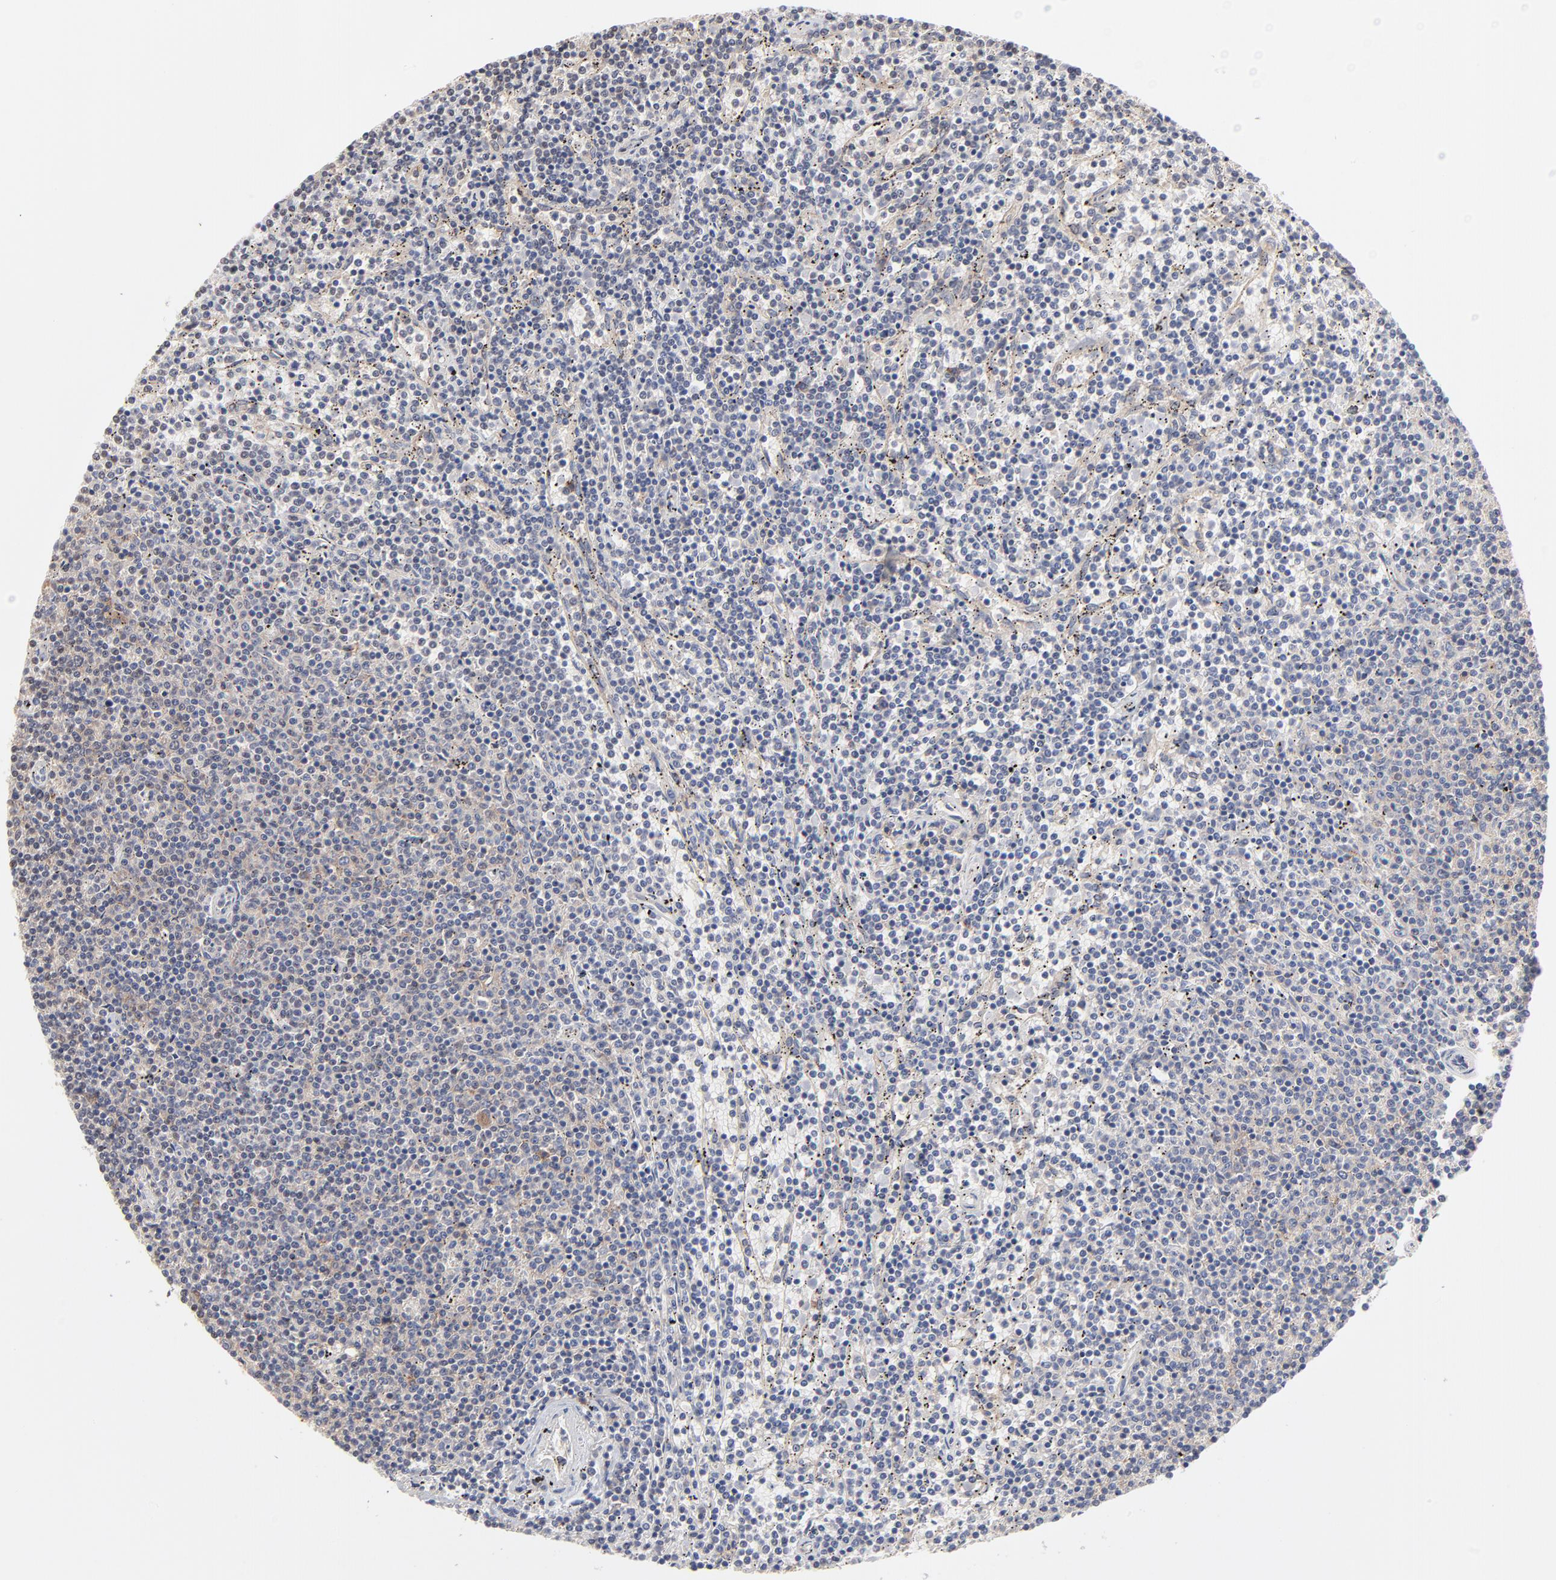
{"staining": {"intensity": "weak", "quantity": "<25%", "location": "cytoplasmic/membranous"}, "tissue": "lymphoma", "cell_type": "Tumor cells", "image_type": "cancer", "snomed": [{"axis": "morphology", "description": "Malignant lymphoma, non-Hodgkin's type, Low grade"}, {"axis": "topography", "description": "Spleen"}], "caption": "The micrograph shows no significant expression in tumor cells of lymphoma.", "gene": "SLC16A1", "patient": {"sex": "female", "age": 50}}